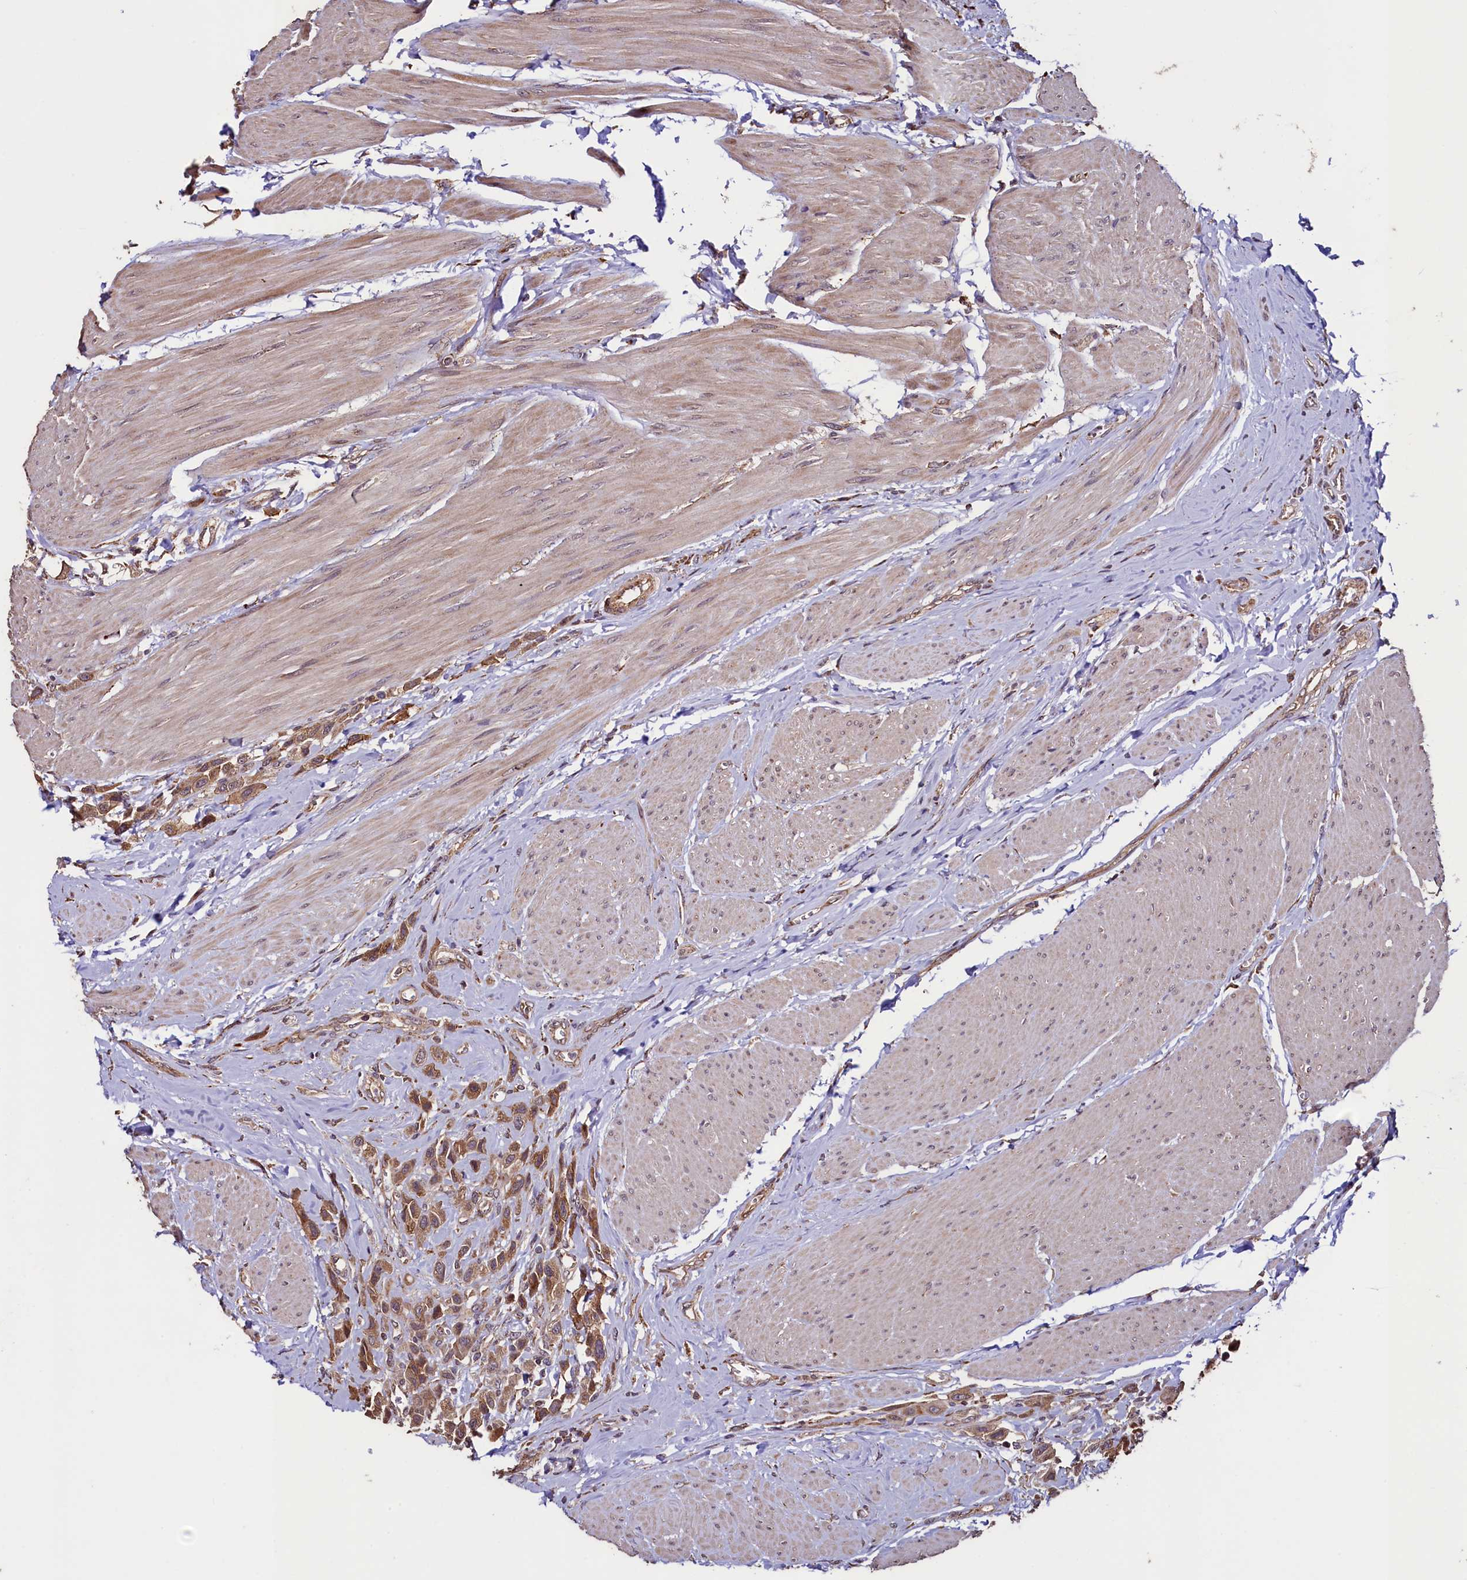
{"staining": {"intensity": "moderate", "quantity": ">75%", "location": "cytoplasmic/membranous"}, "tissue": "urothelial cancer", "cell_type": "Tumor cells", "image_type": "cancer", "snomed": [{"axis": "morphology", "description": "Urothelial carcinoma, High grade"}, {"axis": "topography", "description": "Urinary bladder"}], "caption": "Immunohistochemical staining of urothelial cancer shows medium levels of moderate cytoplasmic/membranous protein positivity in approximately >75% of tumor cells.", "gene": "RBFA", "patient": {"sex": "male", "age": 50}}